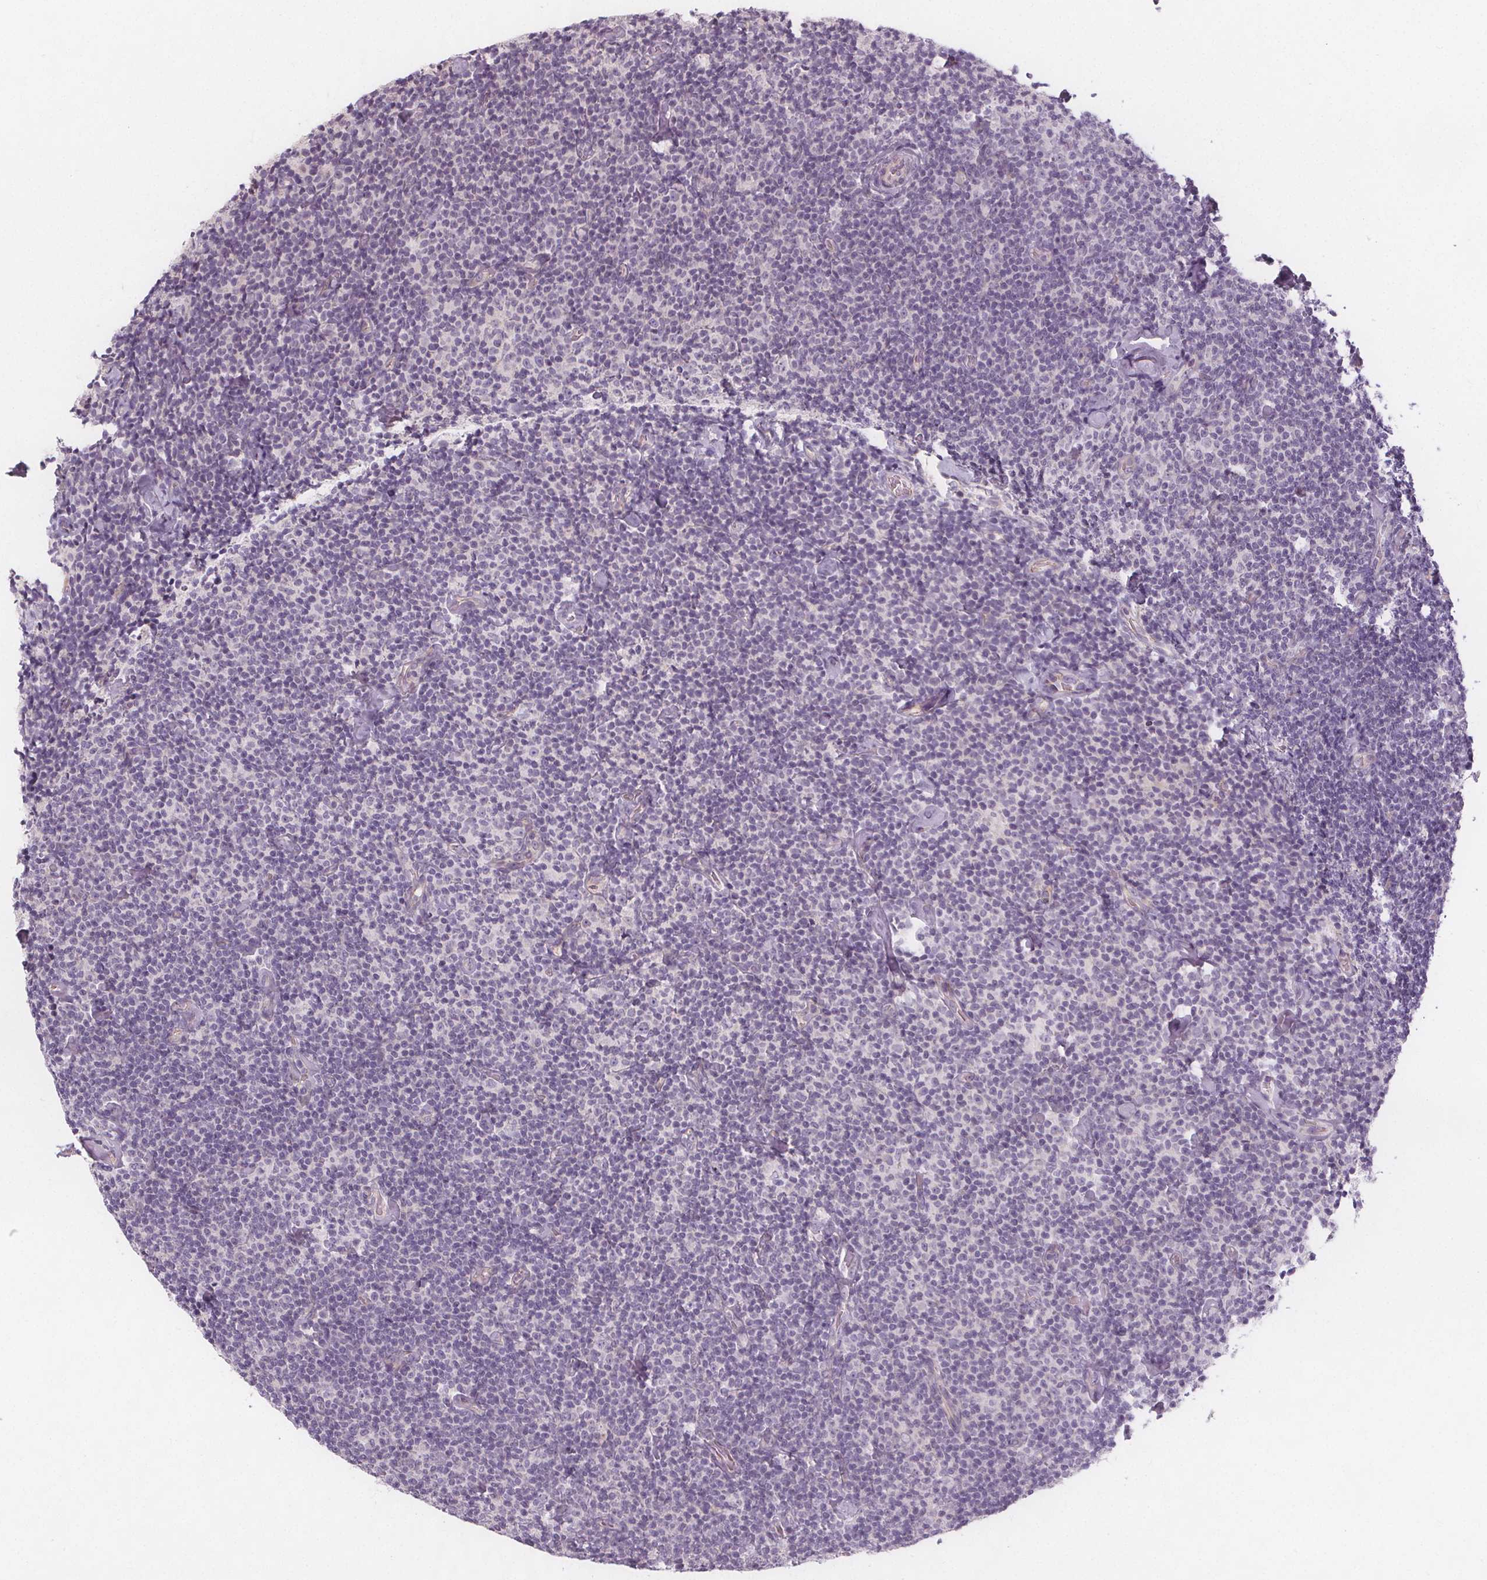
{"staining": {"intensity": "negative", "quantity": "none", "location": "none"}, "tissue": "lymphoma", "cell_type": "Tumor cells", "image_type": "cancer", "snomed": [{"axis": "morphology", "description": "Malignant lymphoma, non-Hodgkin's type, Low grade"}, {"axis": "topography", "description": "Lymph node"}], "caption": "This is an immunohistochemistry (IHC) micrograph of human malignant lymphoma, non-Hodgkin's type (low-grade). There is no expression in tumor cells.", "gene": "VNN1", "patient": {"sex": "male", "age": 81}}